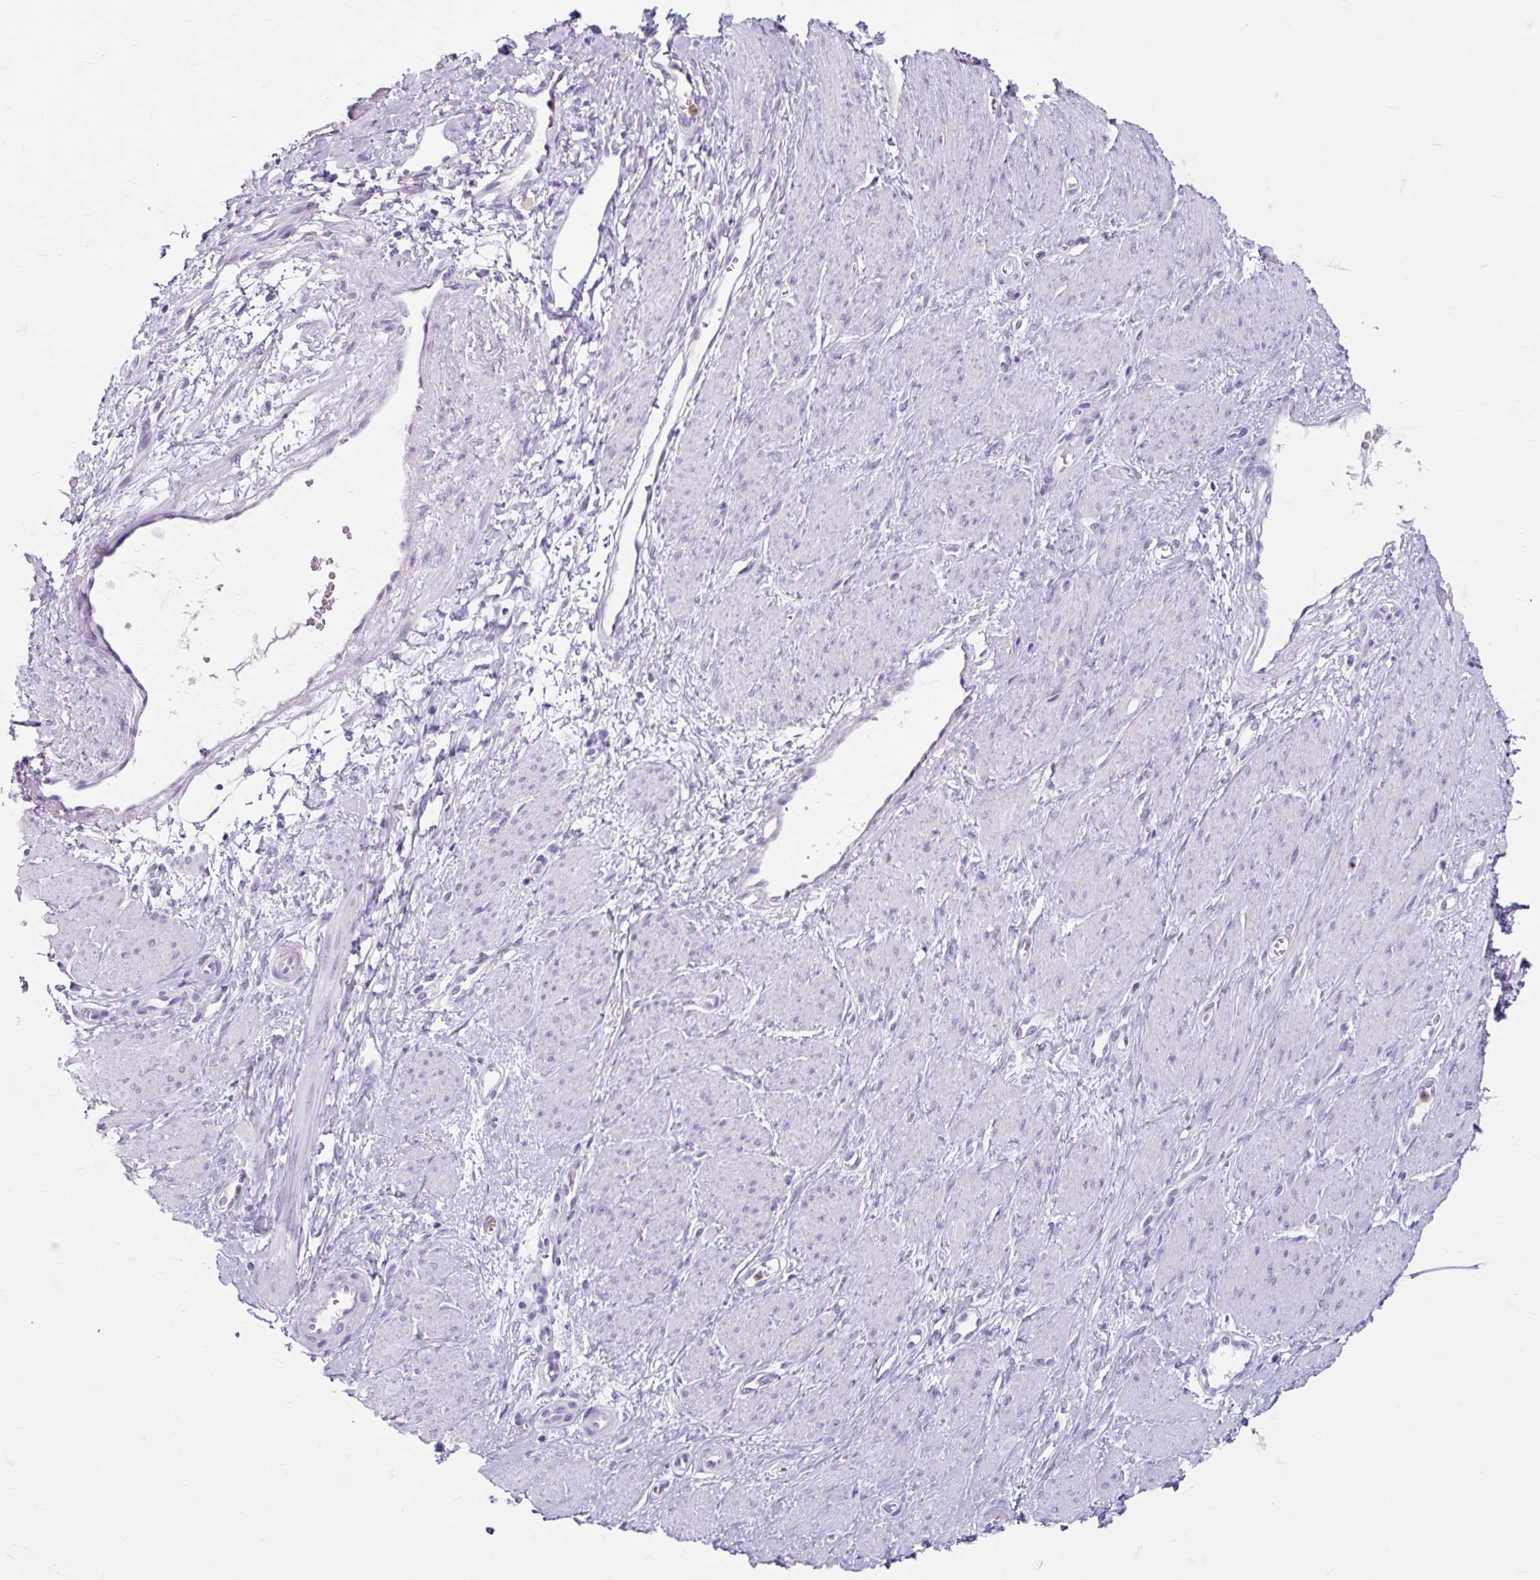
{"staining": {"intensity": "negative", "quantity": "none", "location": "none"}, "tissue": "smooth muscle", "cell_type": "Smooth muscle cells", "image_type": "normal", "snomed": [{"axis": "morphology", "description": "Normal tissue, NOS"}, {"axis": "topography", "description": "Smooth muscle"}, {"axis": "topography", "description": "Uterus"}], "caption": "This image is of benign smooth muscle stained with IHC to label a protein in brown with the nuclei are counter-stained blue. There is no staining in smooth muscle cells.", "gene": "ANKRD1", "patient": {"sex": "female", "age": 39}}